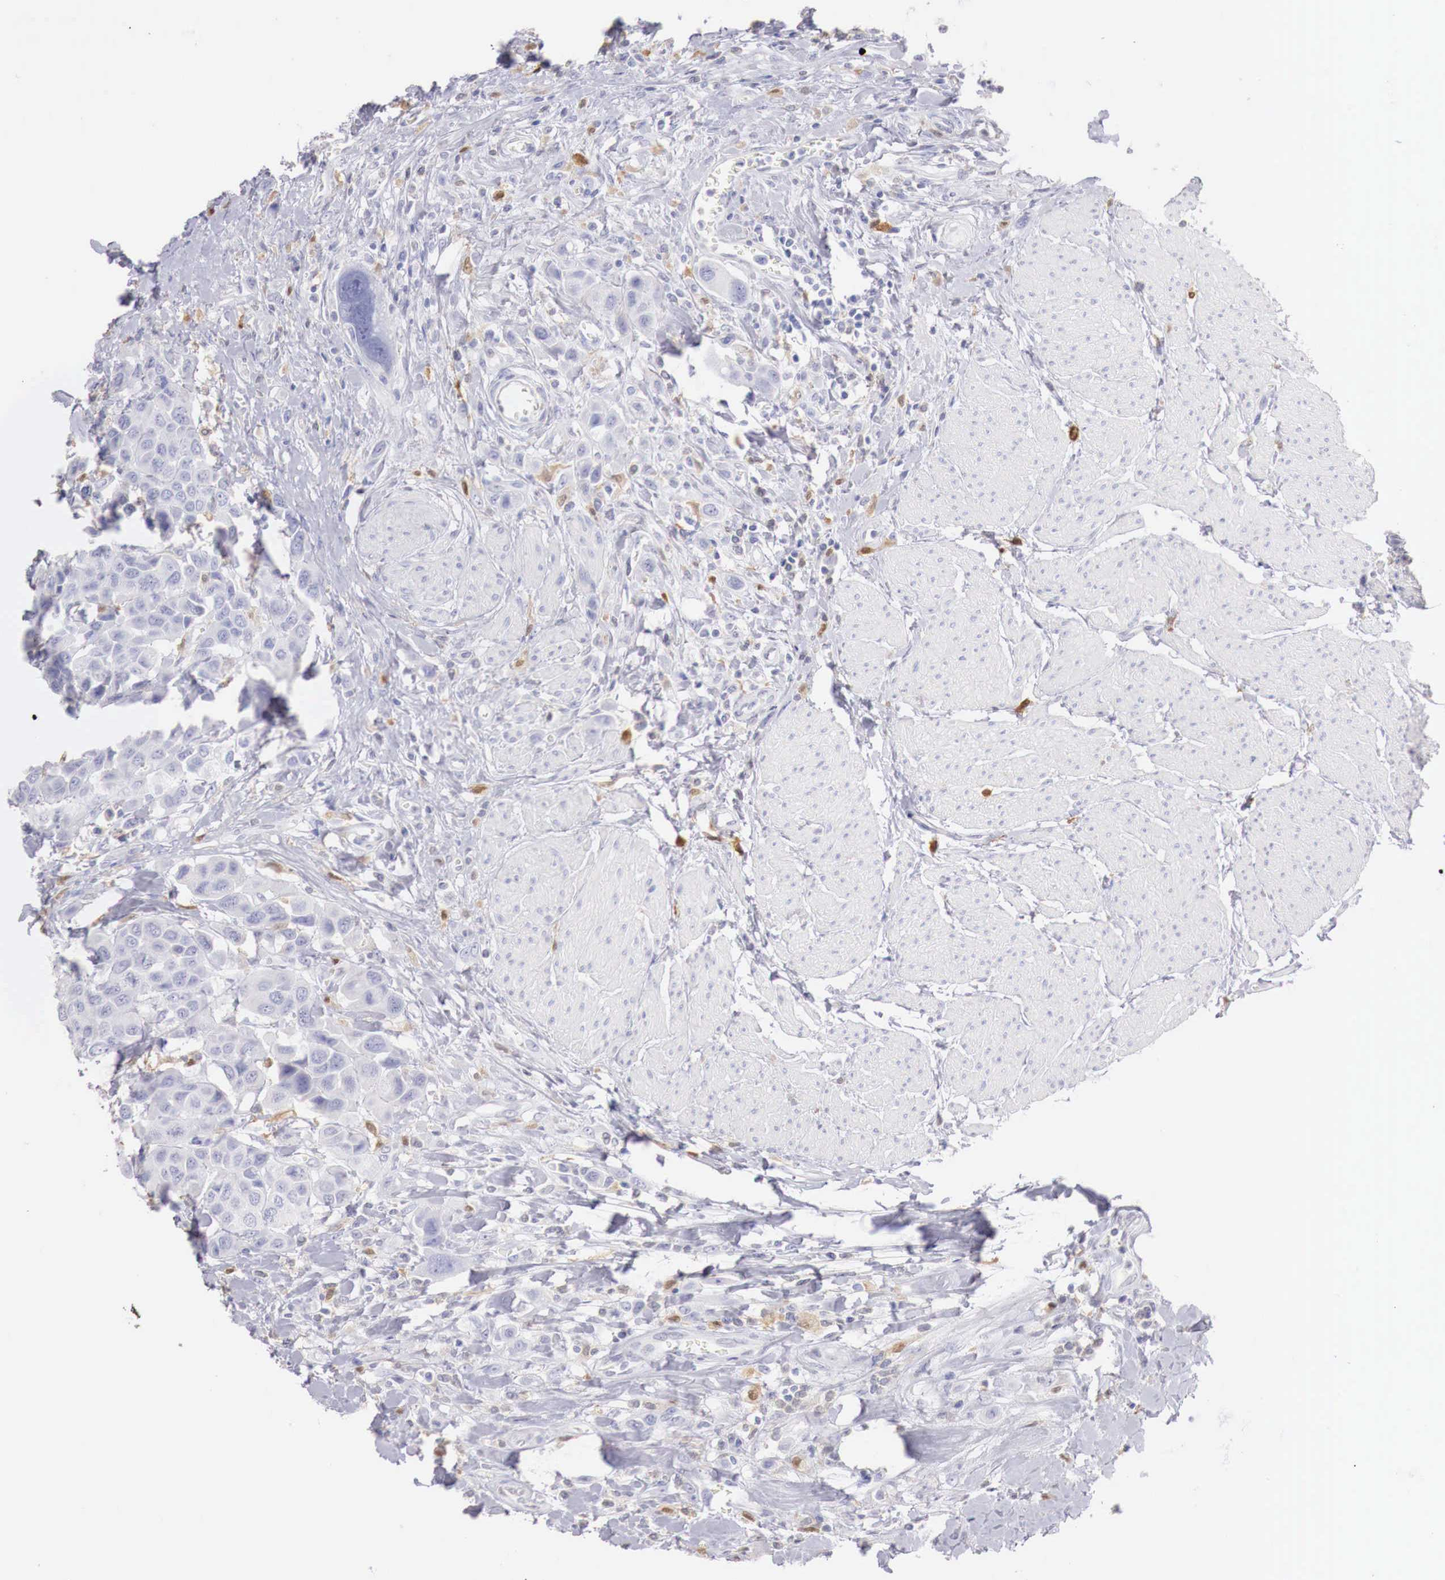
{"staining": {"intensity": "negative", "quantity": "none", "location": "none"}, "tissue": "urothelial cancer", "cell_type": "Tumor cells", "image_type": "cancer", "snomed": [{"axis": "morphology", "description": "Urothelial carcinoma, High grade"}, {"axis": "topography", "description": "Urinary bladder"}], "caption": "There is no significant expression in tumor cells of urothelial cancer. Brightfield microscopy of IHC stained with DAB (brown) and hematoxylin (blue), captured at high magnification.", "gene": "RENBP", "patient": {"sex": "male", "age": 50}}